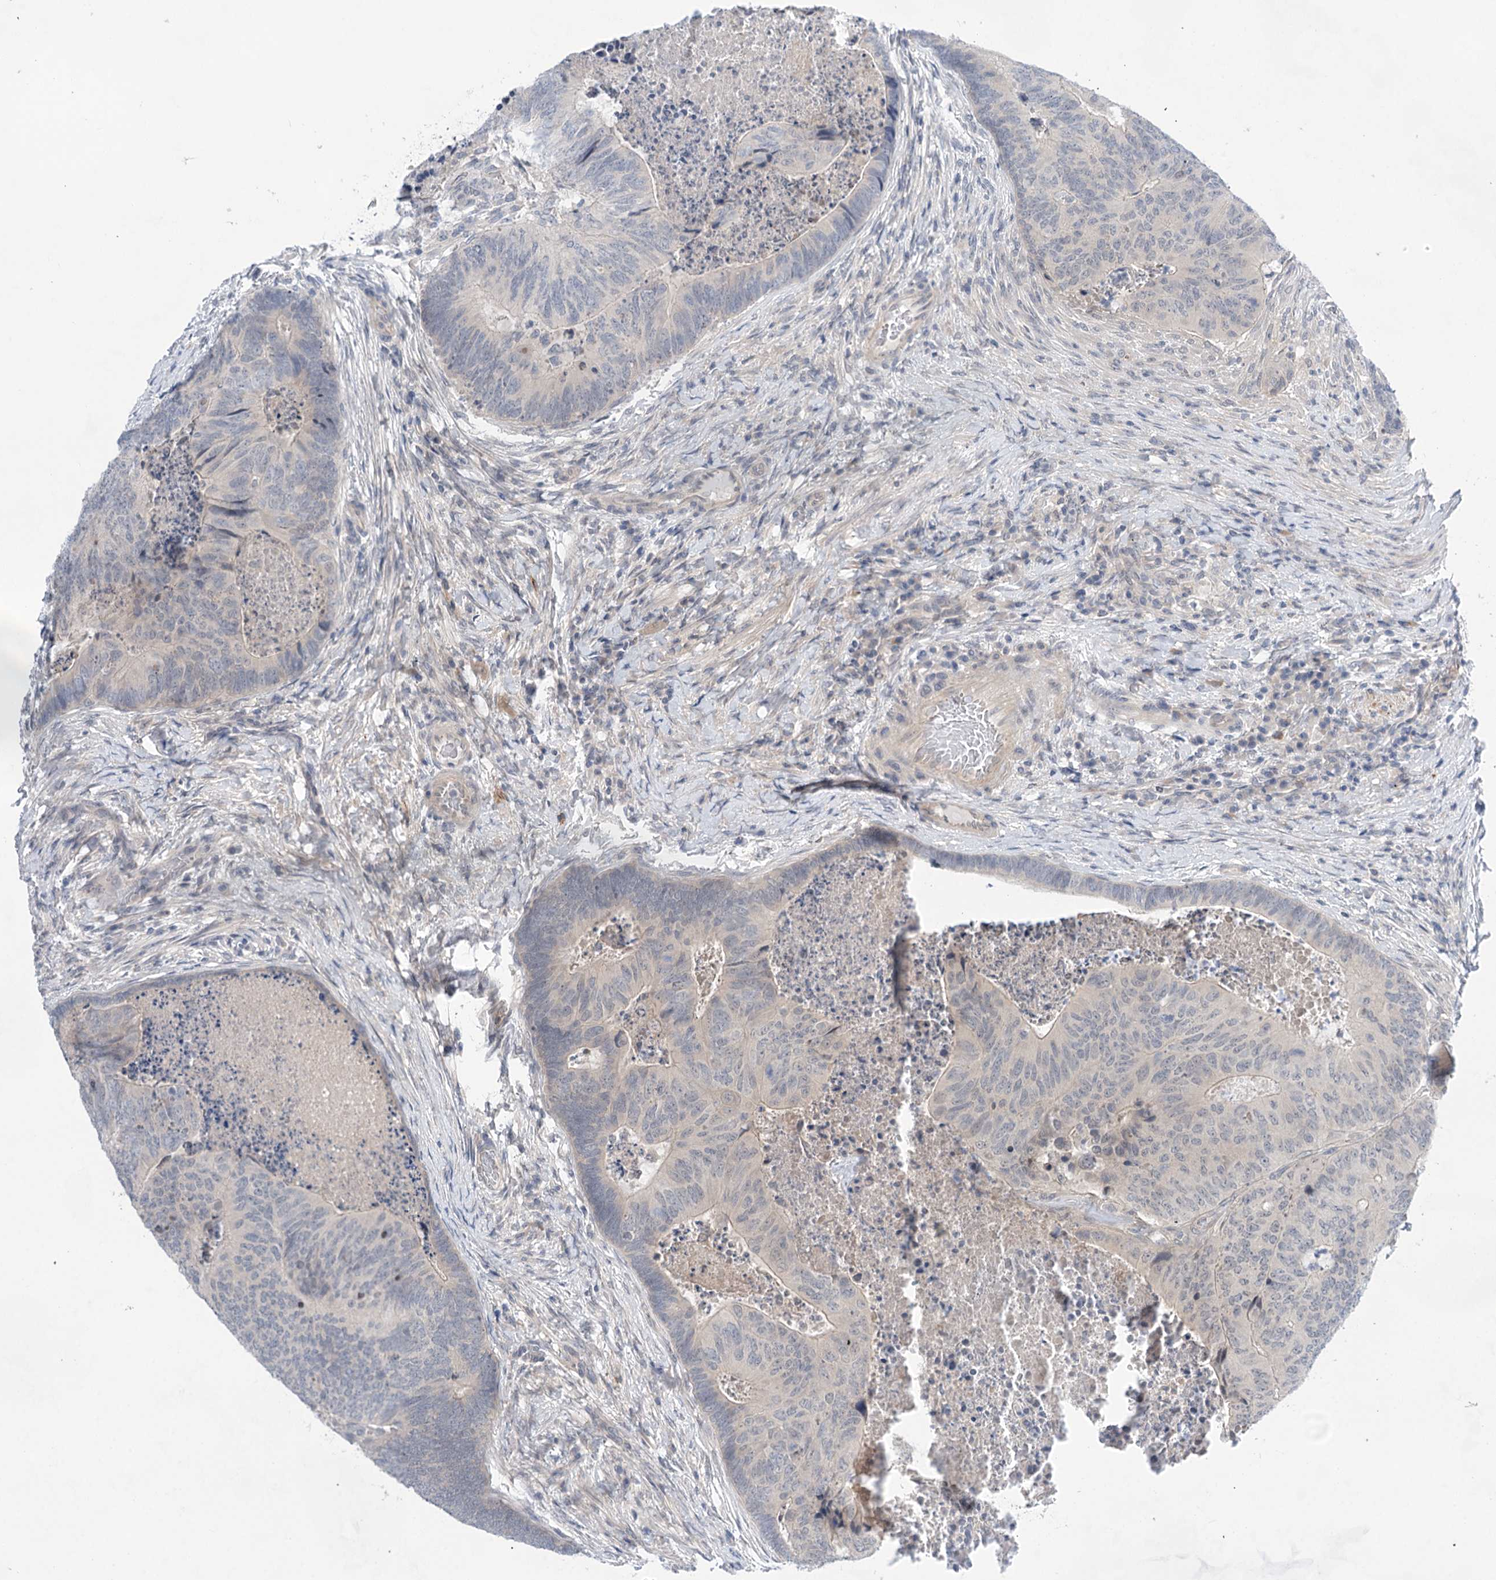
{"staining": {"intensity": "negative", "quantity": "none", "location": "none"}, "tissue": "colorectal cancer", "cell_type": "Tumor cells", "image_type": "cancer", "snomed": [{"axis": "morphology", "description": "Adenocarcinoma, NOS"}, {"axis": "topography", "description": "Colon"}], "caption": "The IHC photomicrograph has no significant expression in tumor cells of colorectal cancer tissue.", "gene": "LALBA", "patient": {"sex": "female", "age": 67}}